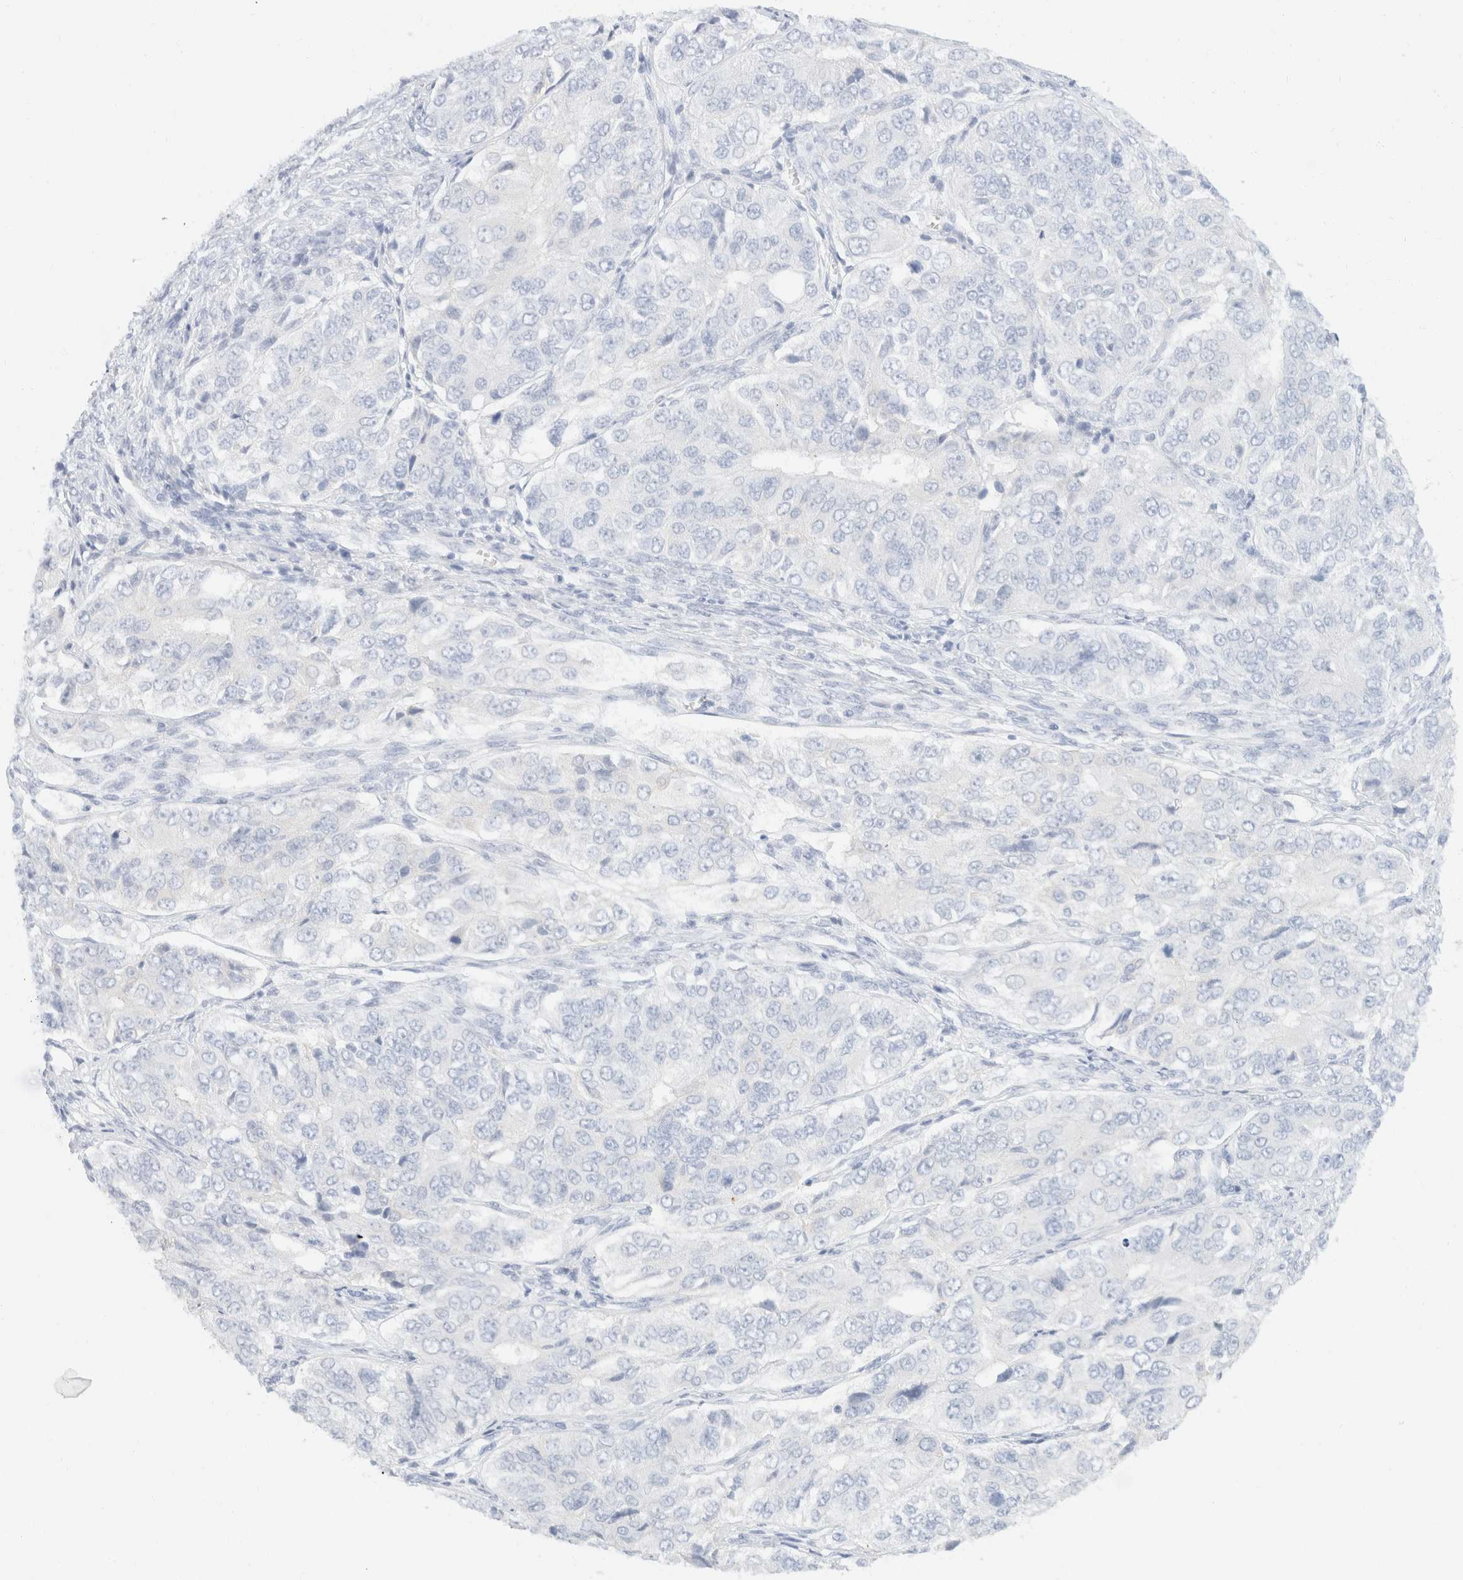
{"staining": {"intensity": "negative", "quantity": "none", "location": "none"}, "tissue": "ovarian cancer", "cell_type": "Tumor cells", "image_type": "cancer", "snomed": [{"axis": "morphology", "description": "Carcinoma, endometroid"}, {"axis": "topography", "description": "Ovary"}], "caption": "Protein analysis of ovarian cancer (endometroid carcinoma) demonstrates no significant positivity in tumor cells.", "gene": "KRT20", "patient": {"sex": "female", "age": 51}}